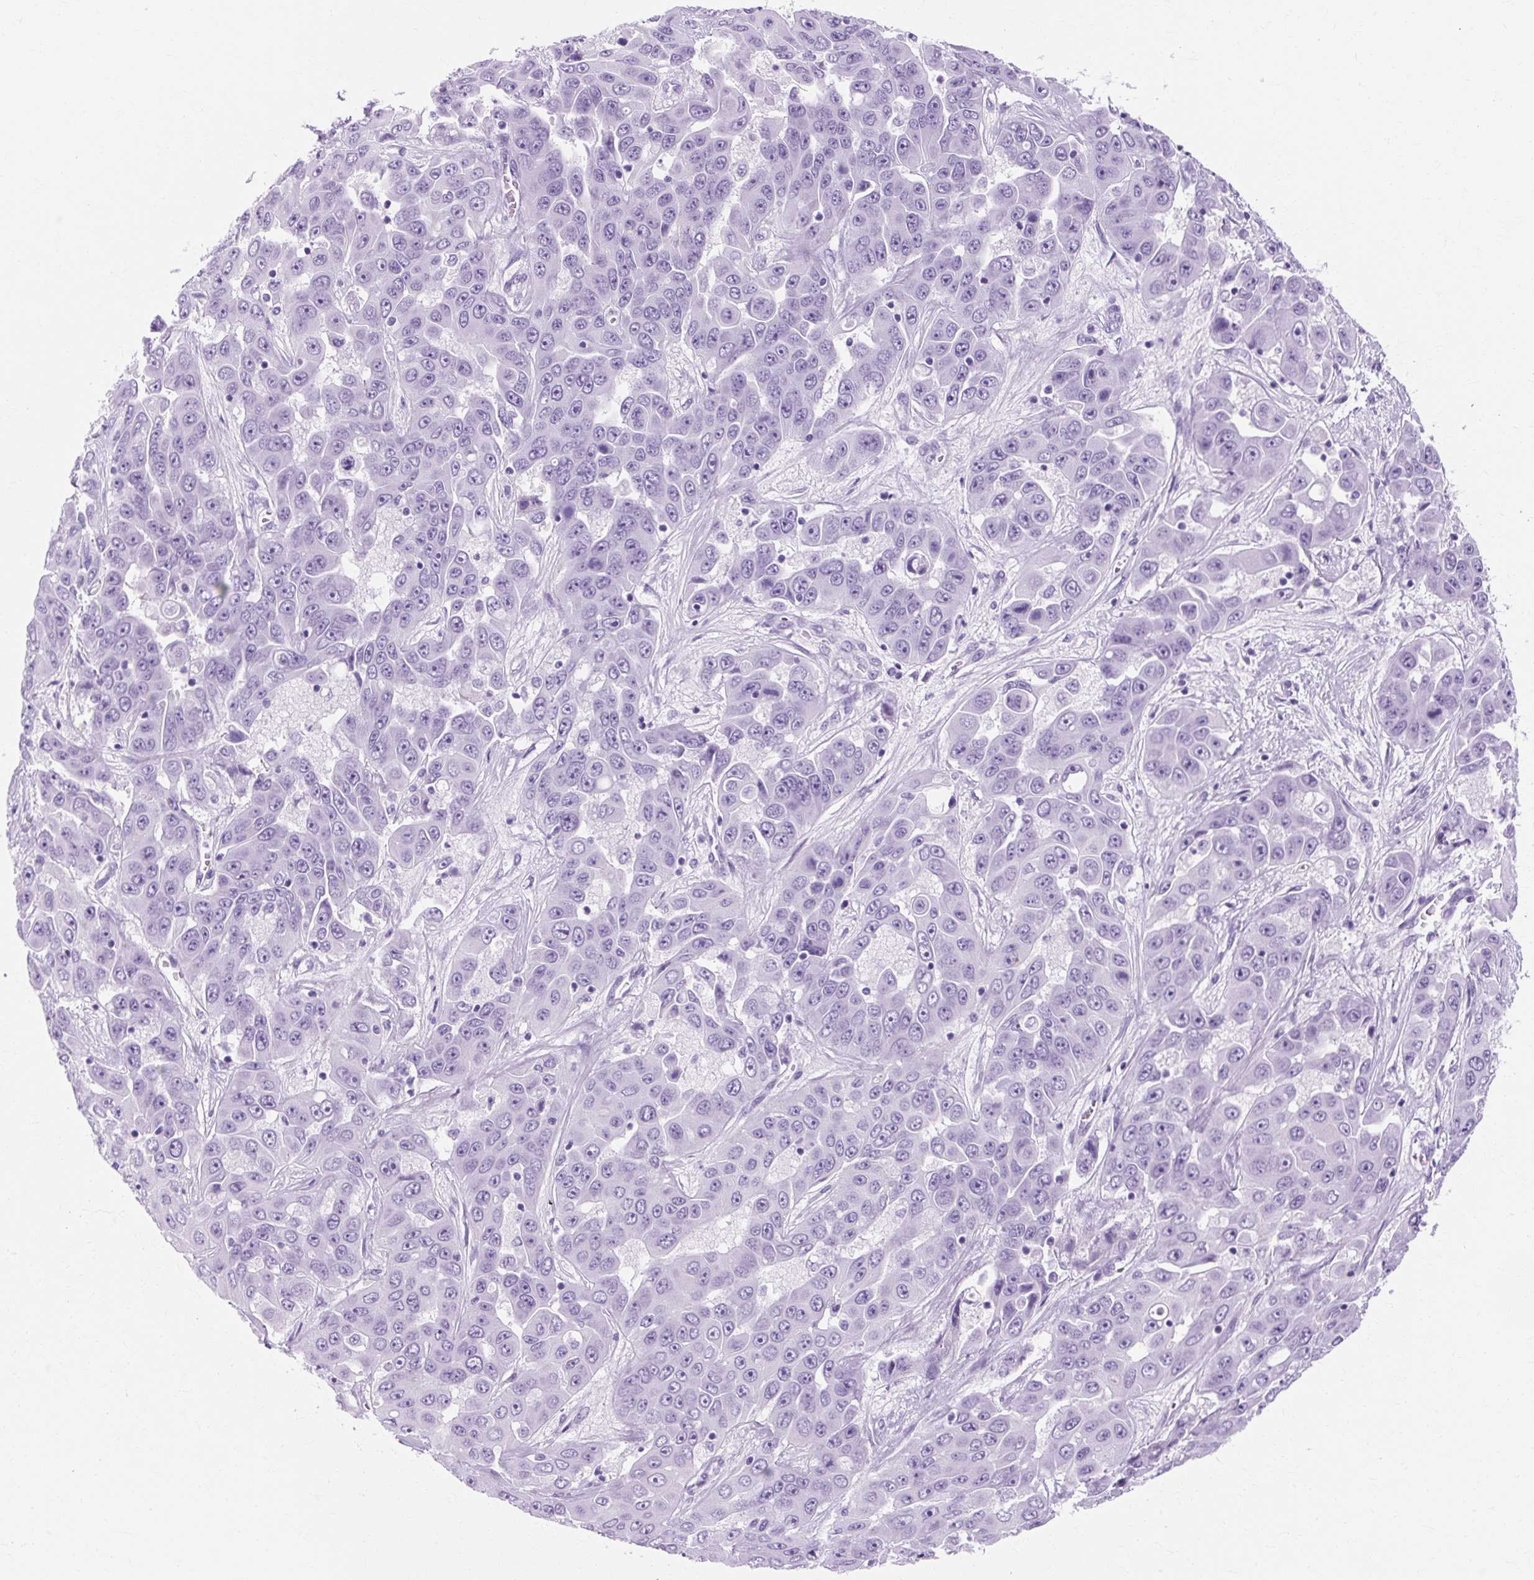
{"staining": {"intensity": "negative", "quantity": "none", "location": "none"}, "tissue": "liver cancer", "cell_type": "Tumor cells", "image_type": "cancer", "snomed": [{"axis": "morphology", "description": "Cholangiocarcinoma"}, {"axis": "topography", "description": "Liver"}], "caption": "Immunohistochemistry of liver cancer (cholangiocarcinoma) exhibits no positivity in tumor cells.", "gene": "TMEM89", "patient": {"sex": "female", "age": 52}}